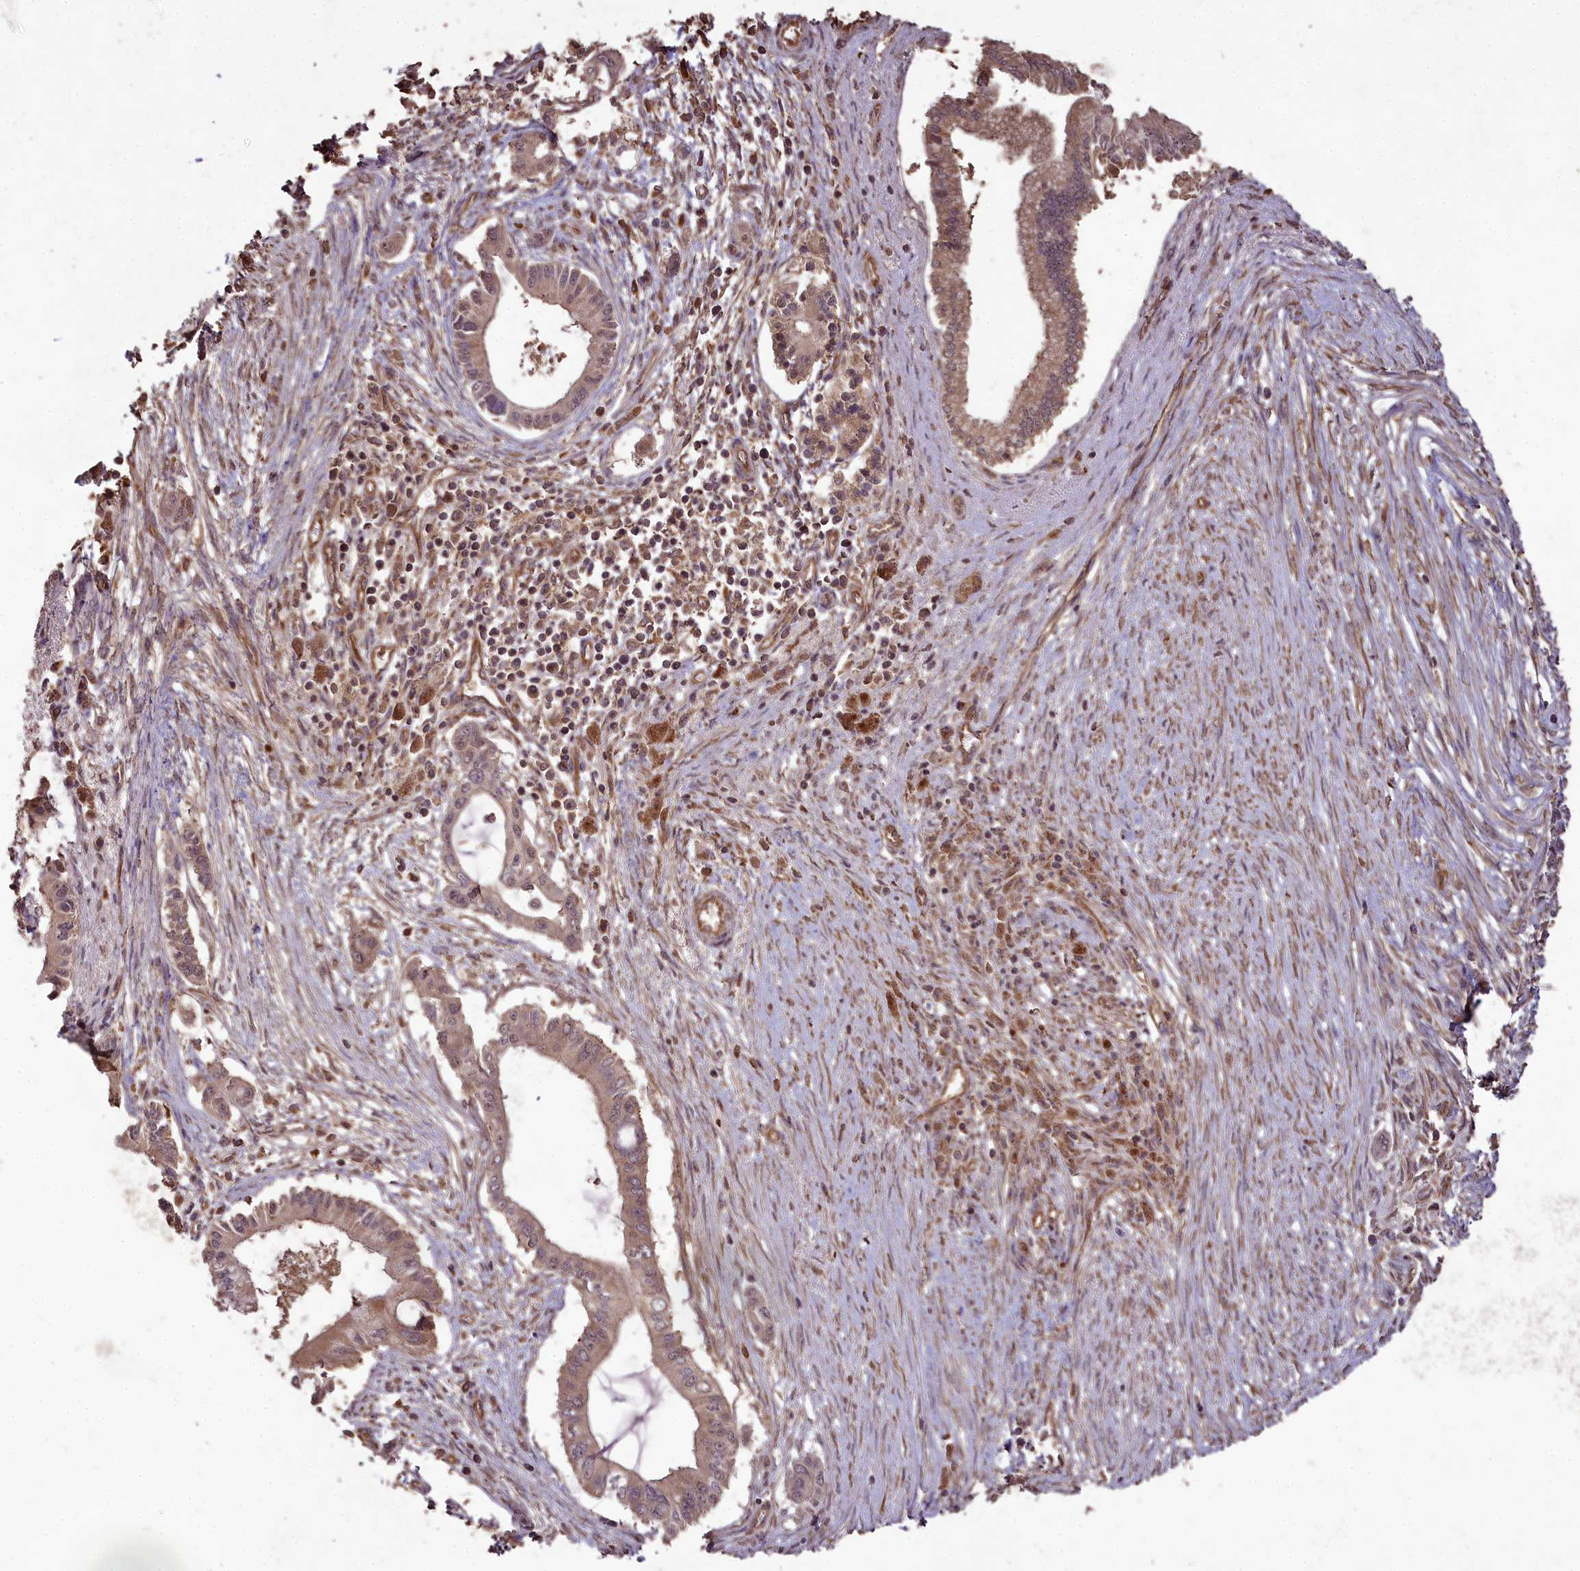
{"staining": {"intensity": "moderate", "quantity": ">75%", "location": "cytoplasmic/membranous"}, "tissue": "pancreatic cancer", "cell_type": "Tumor cells", "image_type": "cancer", "snomed": [{"axis": "morphology", "description": "Adenocarcinoma, NOS"}, {"axis": "topography", "description": "Pancreas"}], "caption": "Brown immunohistochemical staining in human adenocarcinoma (pancreatic) demonstrates moderate cytoplasmic/membranous expression in about >75% of tumor cells.", "gene": "TTLL10", "patient": {"sex": "male", "age": 68}}